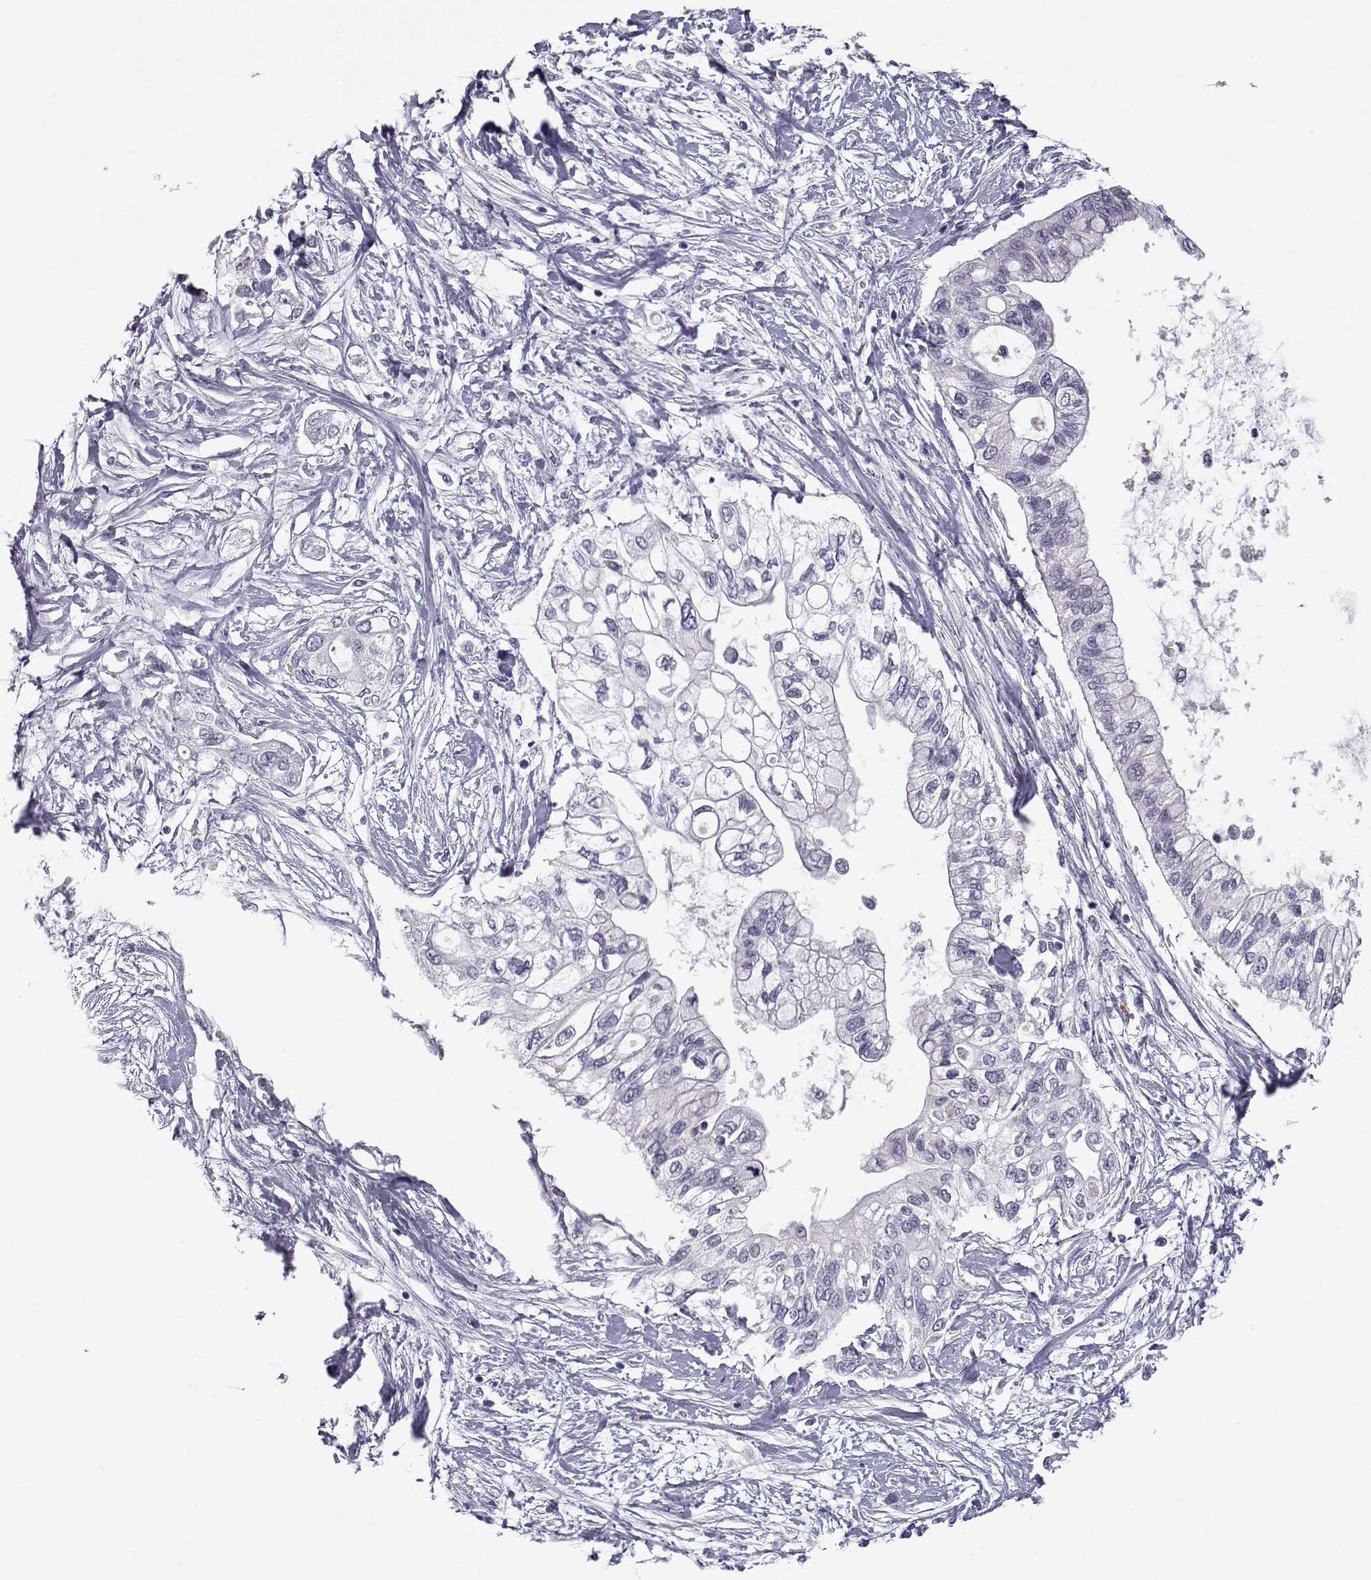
{"staining": {"intensity": "negative", "quantity": "none", "location": "none"}, "tissue": "pancreatic cancer", "cell_type": "Tumor cells", "image_type": "cancer", "snomed": [{"axis": "morphology", "description": "Adenocarcinoma, NOS"}, {"axis": "topography", "description": "Pancreas"}], "caption": "An image of adenocarcinoma (pancreatic) stained for a protein exhibits no brown staining in tumor cells.", "gene": "NPVF", "patient": {"sex": "female", "age": 77}}